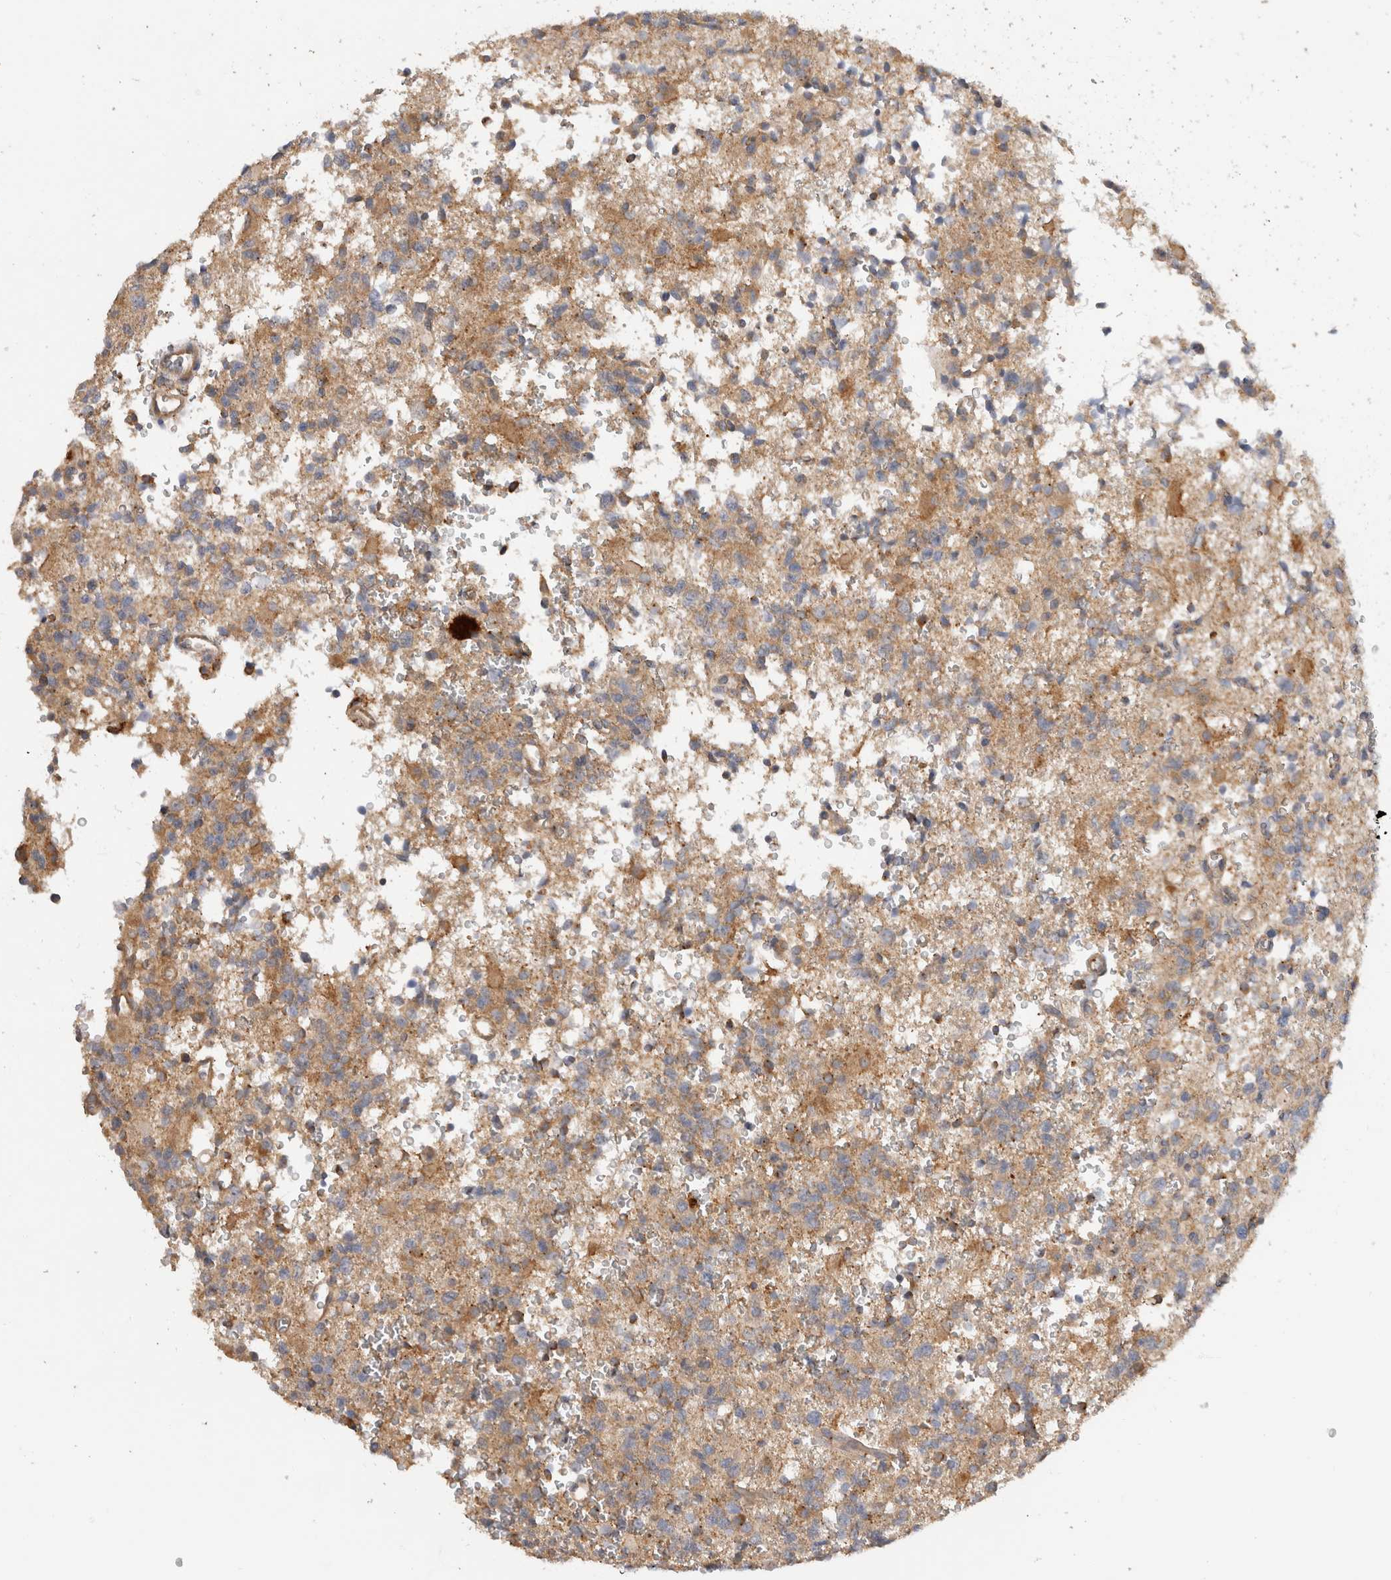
{"staining": {"intensity": "moderate", "quantity": "25%-75%", "location": "cytoplasmic/membranous"}, "tissue": "glioma", "cell_type": "Tumor cells", "image_type": "cancer", "snomed": [{"axis": "morphology", "description": "Glioma, malignant, High grade"}, {"axis": "topography", "description": "Brain"}], "caption": "Malignant glioma (high-grade) stained for a protein (brown) demonstrates moderate cytoplasmic/membranous positive staining in about 25%-75% of tumor cells.", "gene": "SGK3", "patient": {"sex": "female", "age": 62}}